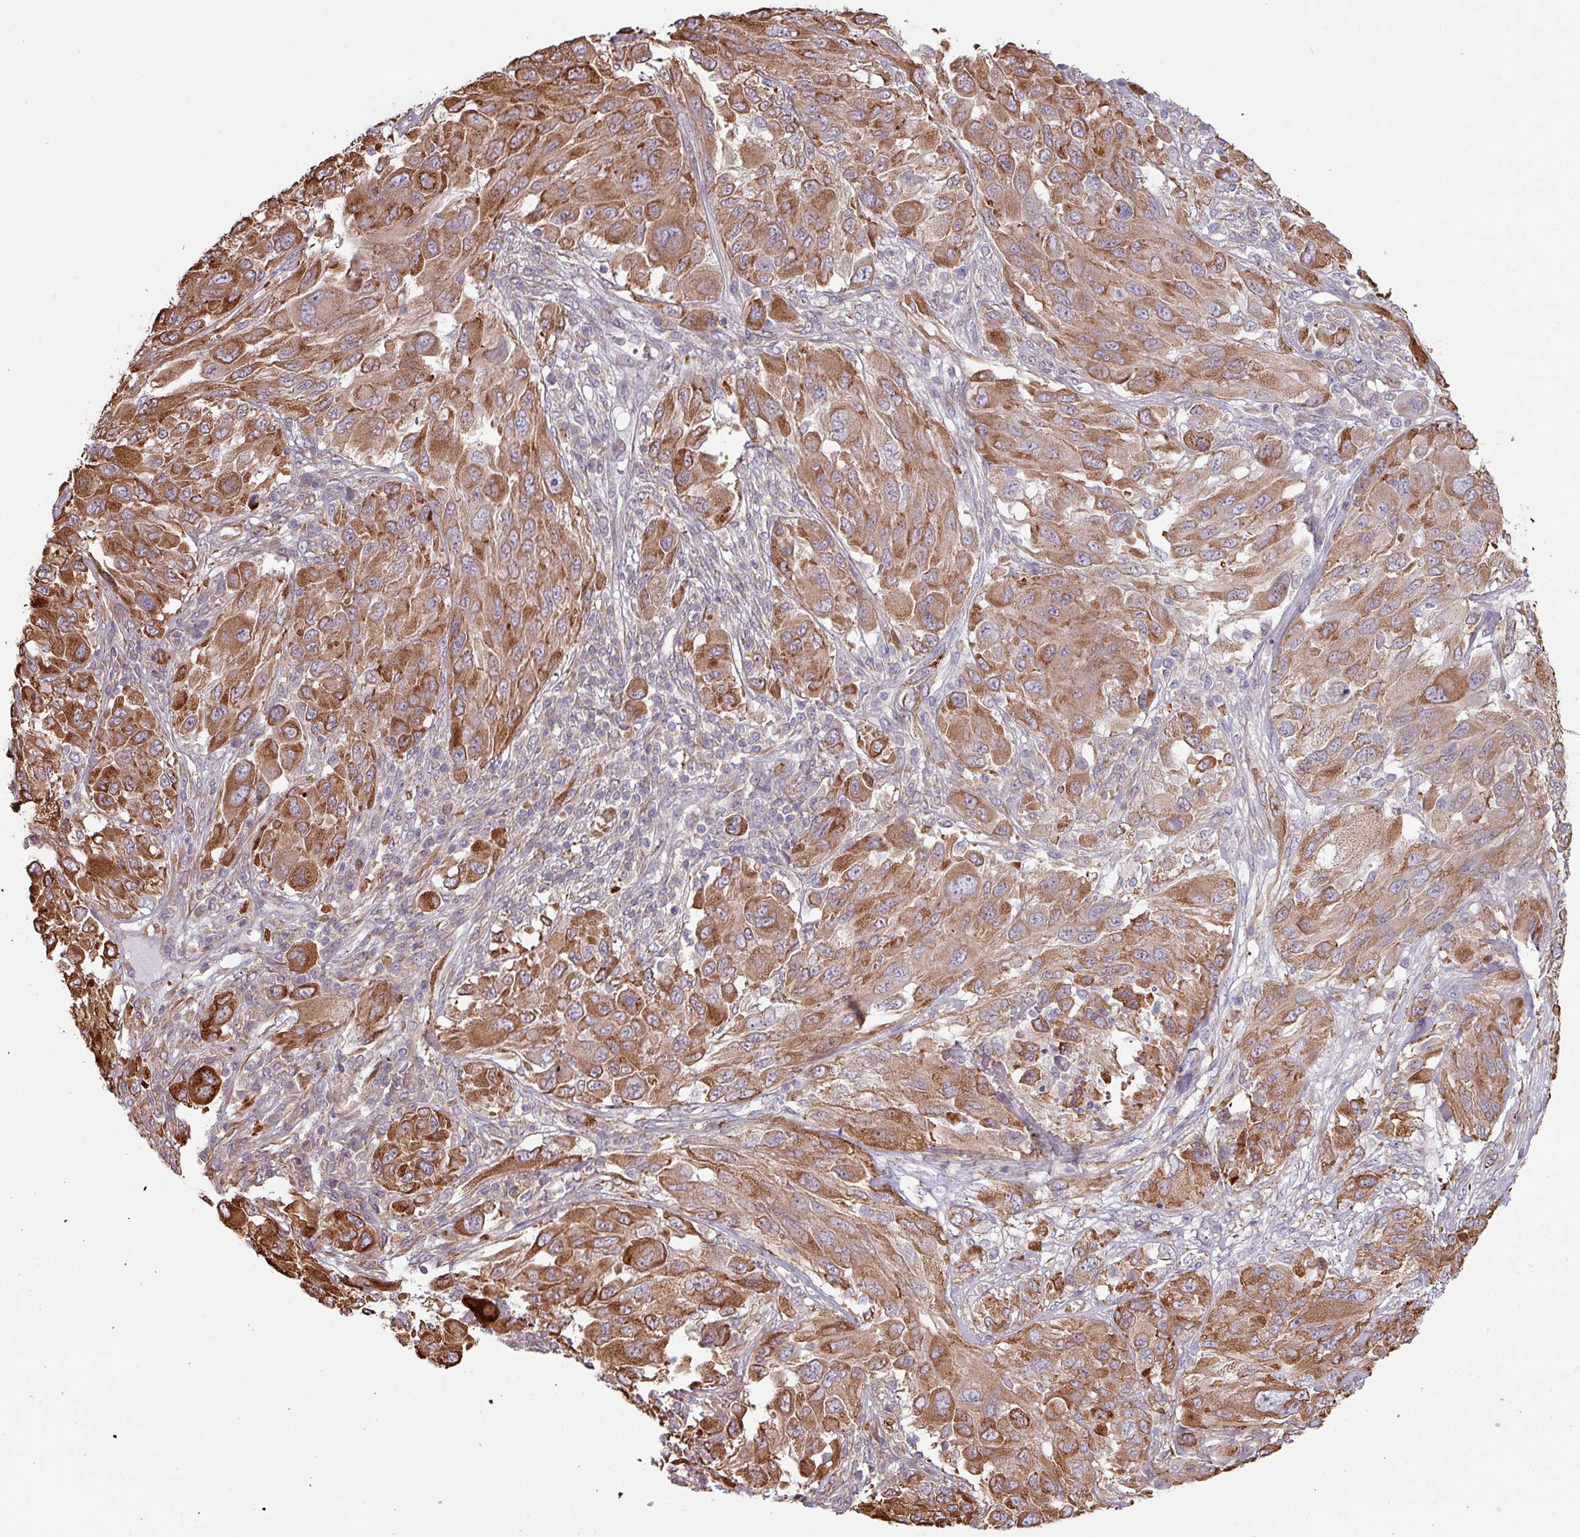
{"staining": {"intensity": "moderate", "quantity": ">75%", "location": "cytoplasmic/membranous"}, "tissue": "melanoma", "cell_type": "Tumor cells", "image_type": "cancer", "snomed": [{"axis": "morphology", "description": "Malignant melanoma, NOS"}, {"axis": "topography", "description": "Skin"}], "caption": "This micrograph displays melanoma stained with IHC to label a protein in brown. The cytoplasmic/membranous of tumor cells show moderate positivity for the protein. Nuclei are counter-stained blue.", "gene": "LRRC41", "patient": {"sex": "female", "age": 91}}